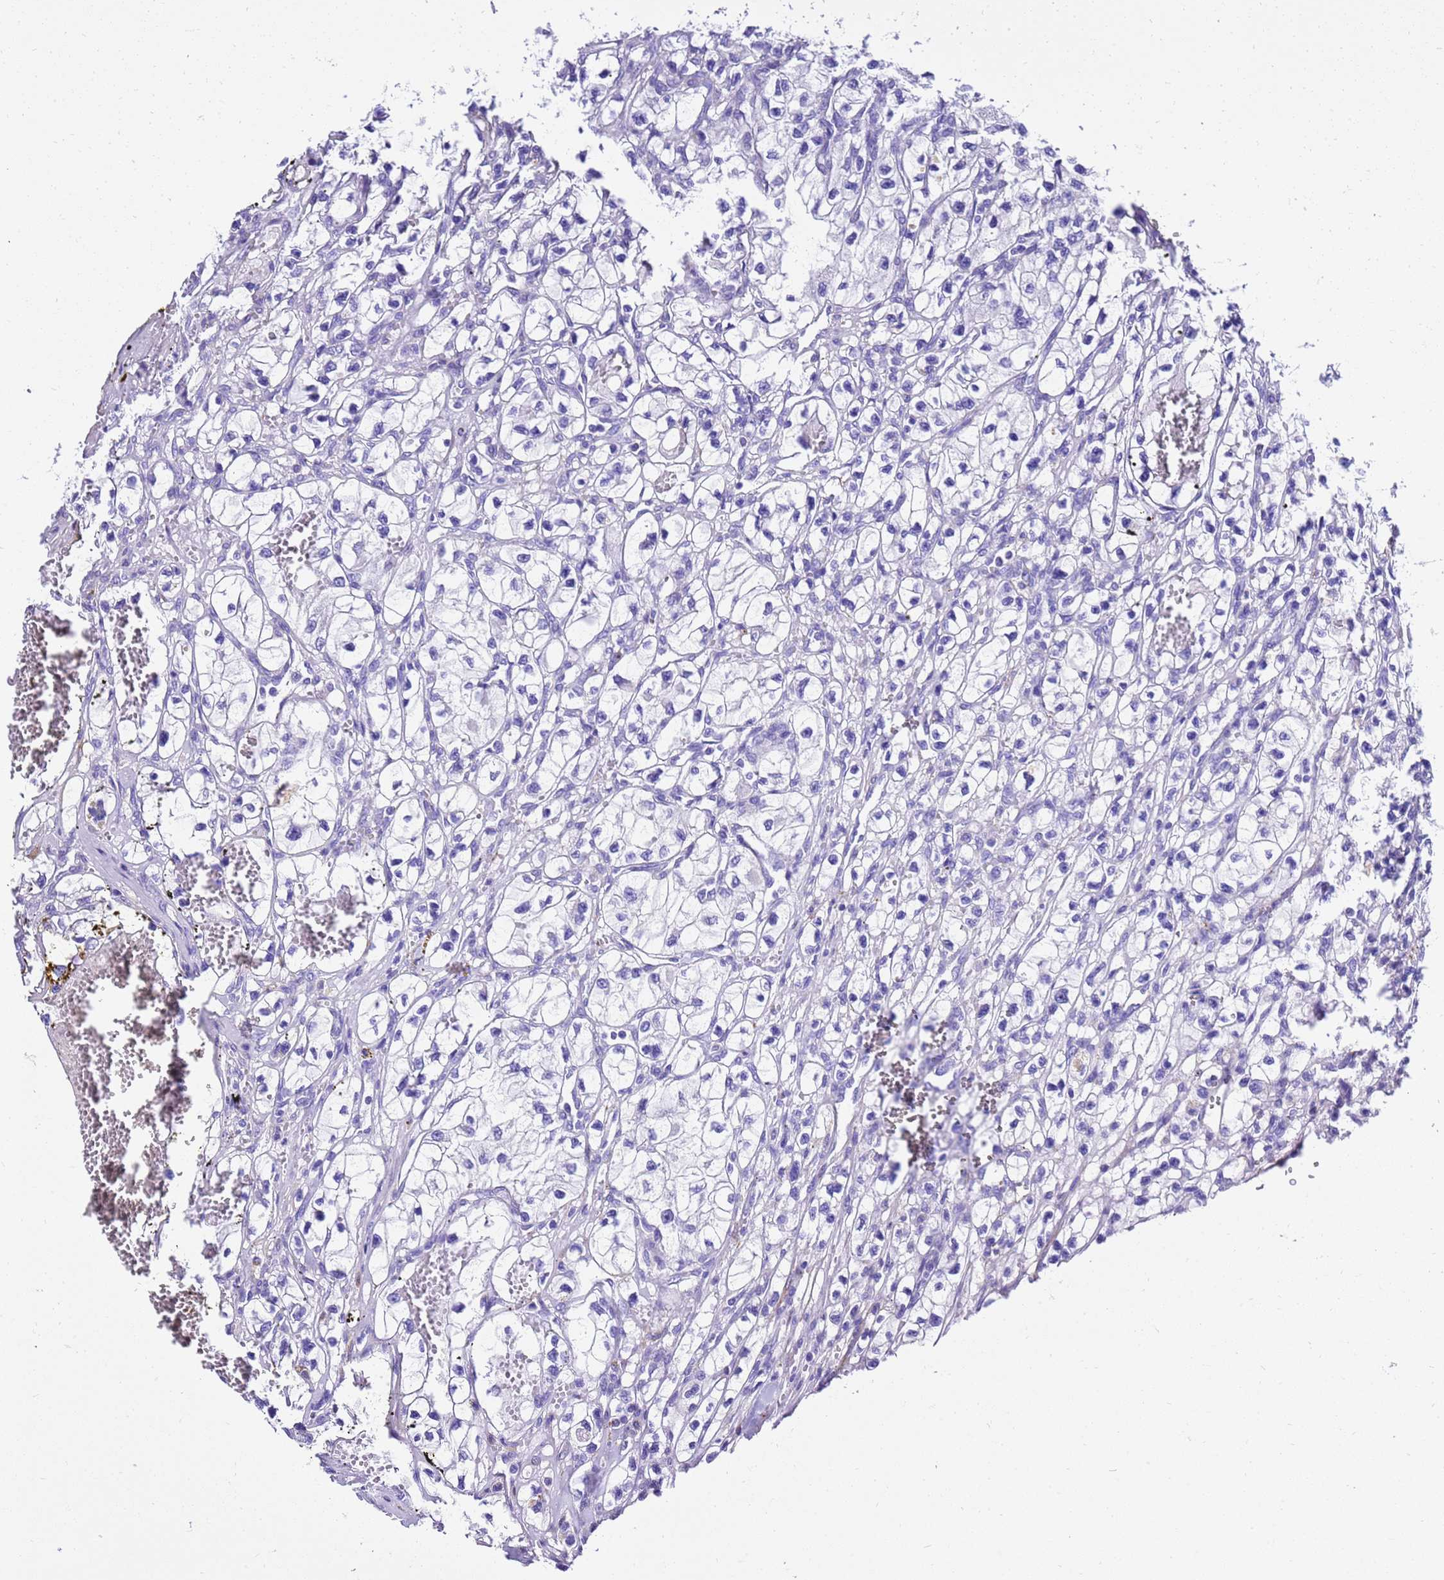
{"staining": {"intensity": "negative", "quantity": "none", "location": "none"}, "tissue": "renal cancer", "cell_type": "Tumor cells", "image_type": "cancer", "snomed": [{"axis": "morphology", "description": "Adenocarcinoma, NOS"}, {"axis": "topography", "description": "Kidney"}], "caption": "A histopathology image of renal cancer stained for a protein shows no brown staining in tumor cells.", "gene": "HSPB6", "patient": {"sex": "female", "age": 57}}